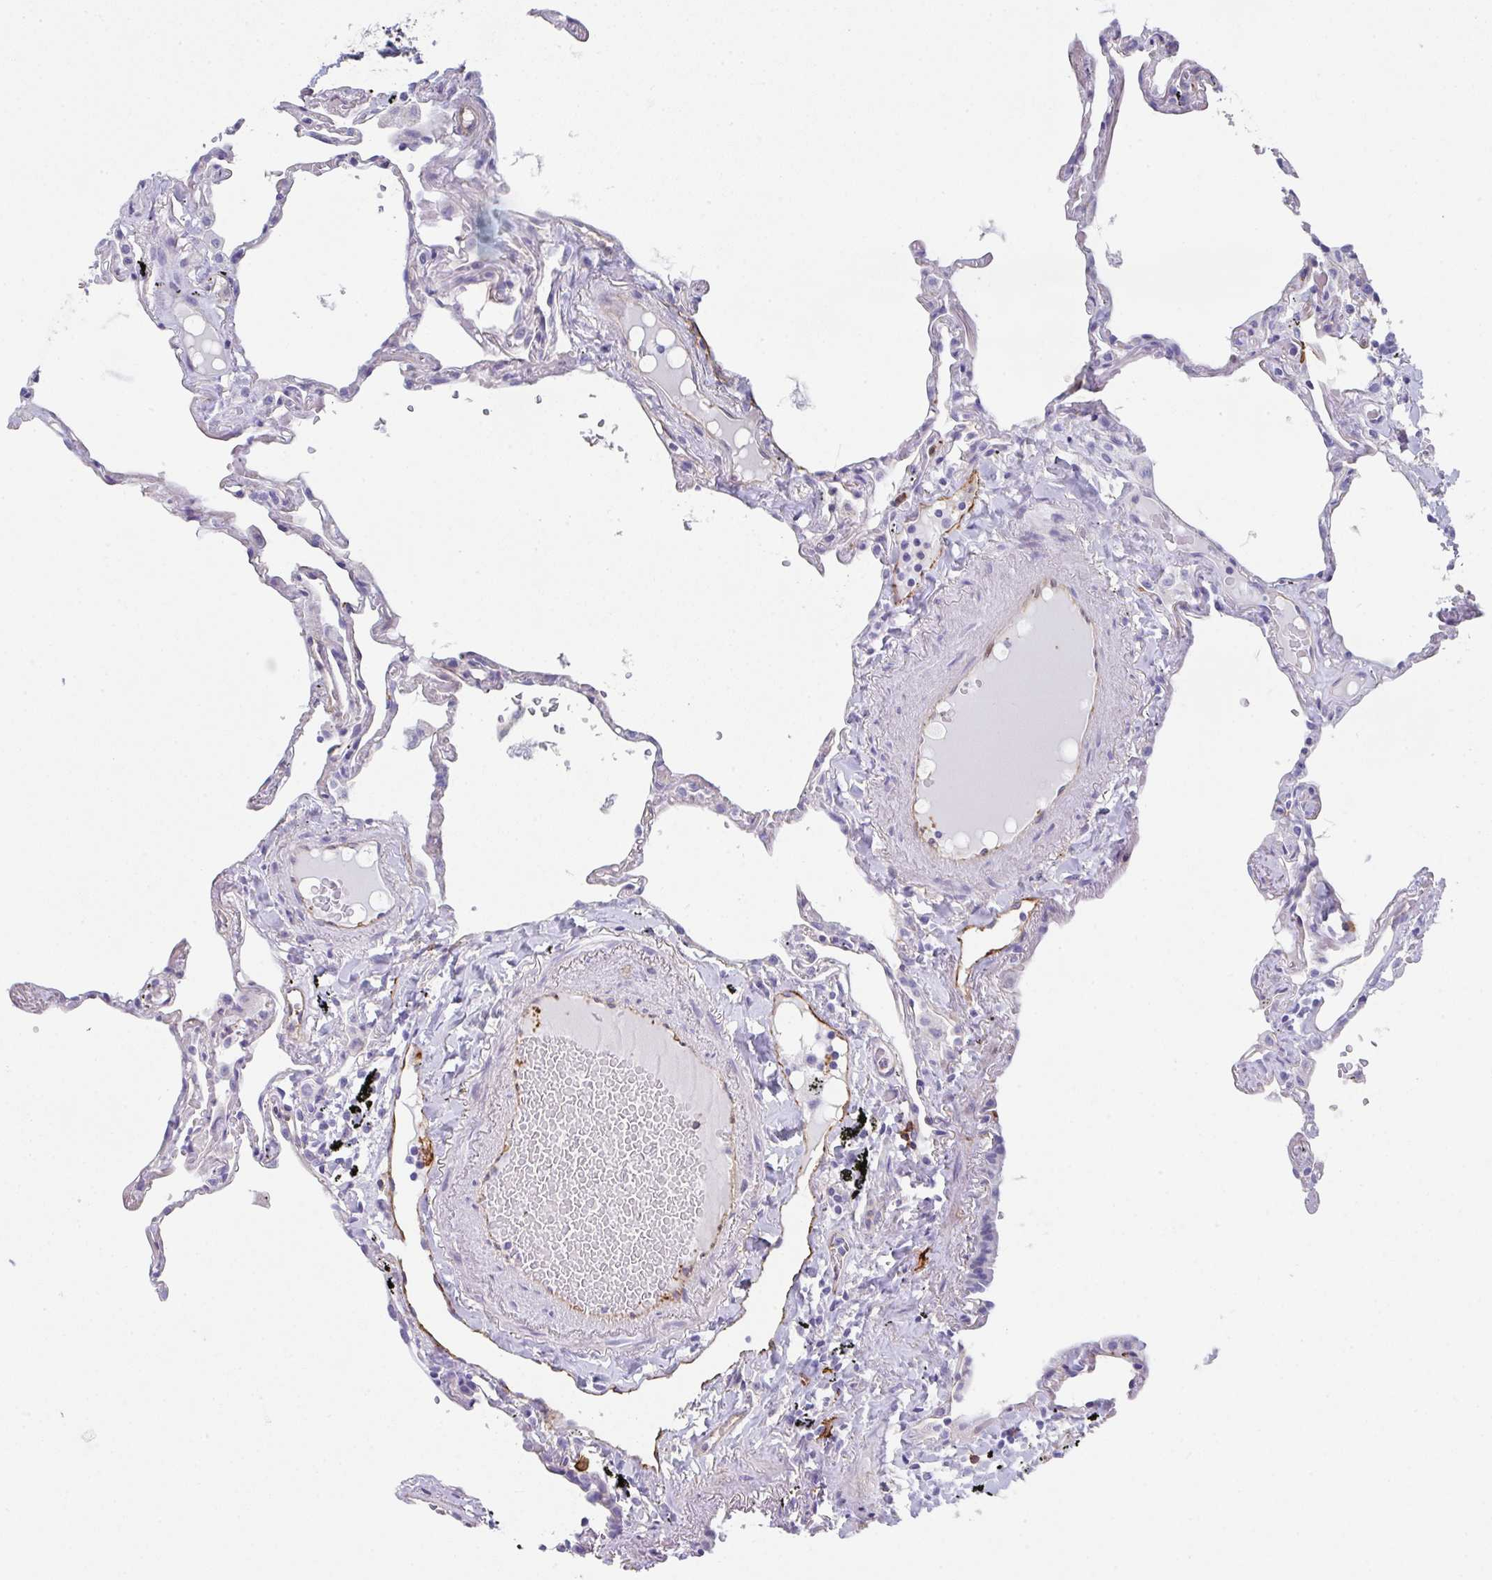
{"staining": {"intensity": "negative", "quantity": "none", "location": "none"}, "tissue": "lung", "cell_type": "Alveolar cells", "image_type": "normal", "snomed": [{"axis": "morphology", "description": "Normal tissue, NOS"}, {"axis": "topography", "description": "Lung"}], "caption": "A high-resolution image shows immunohistochemistry staining of normal lung, which exhibits no significant staining in alveolar cells. Brightfield microscopy of immunohistochemistry (IHC) stained with DAB (3,3'-diaminobenzidine) (brown) and hematoxylin (blue), captured at high magnification.", "gene": "DBN1", "patient": {"sex": "female", "age": 67}}